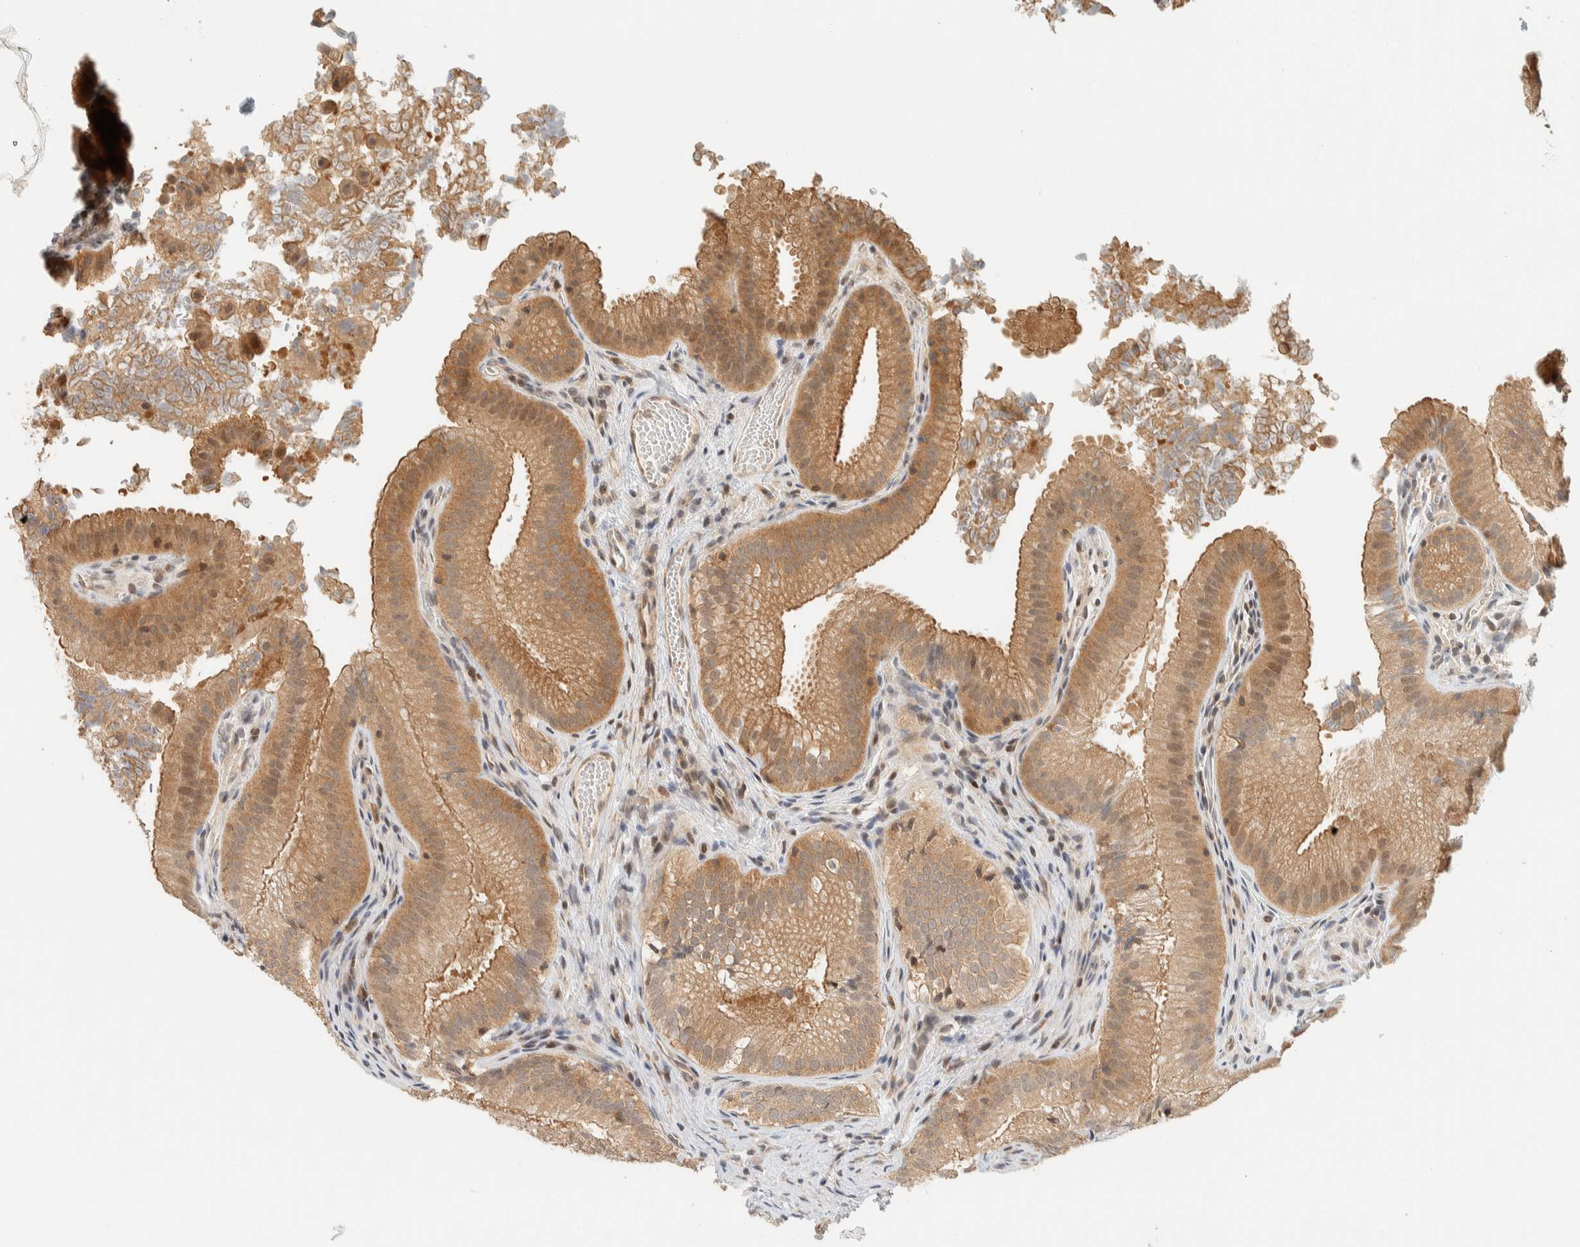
{"staining": {"intensity": "moderate", "quantity": ">75%", "location": "cytoplasmic/membranous"}, "tissue": "gallbladder", "cell_type": "Glandular cells", "image_type": "normal", "snomed": [{"axis": "morphology", "description": "Normal tissue, NOS"}, {"axis": "topography", "description": "Gallbladder"}], "caption": "Benign gallbladder reveals moderate cytoplasmic/membranous expression in about >75% of glandular cells, visualized by immunohistochemistry. Nuclei are stained in blue.", "gene": "ARFGEF1", "patient": {"sex": "female", "age": 30}}